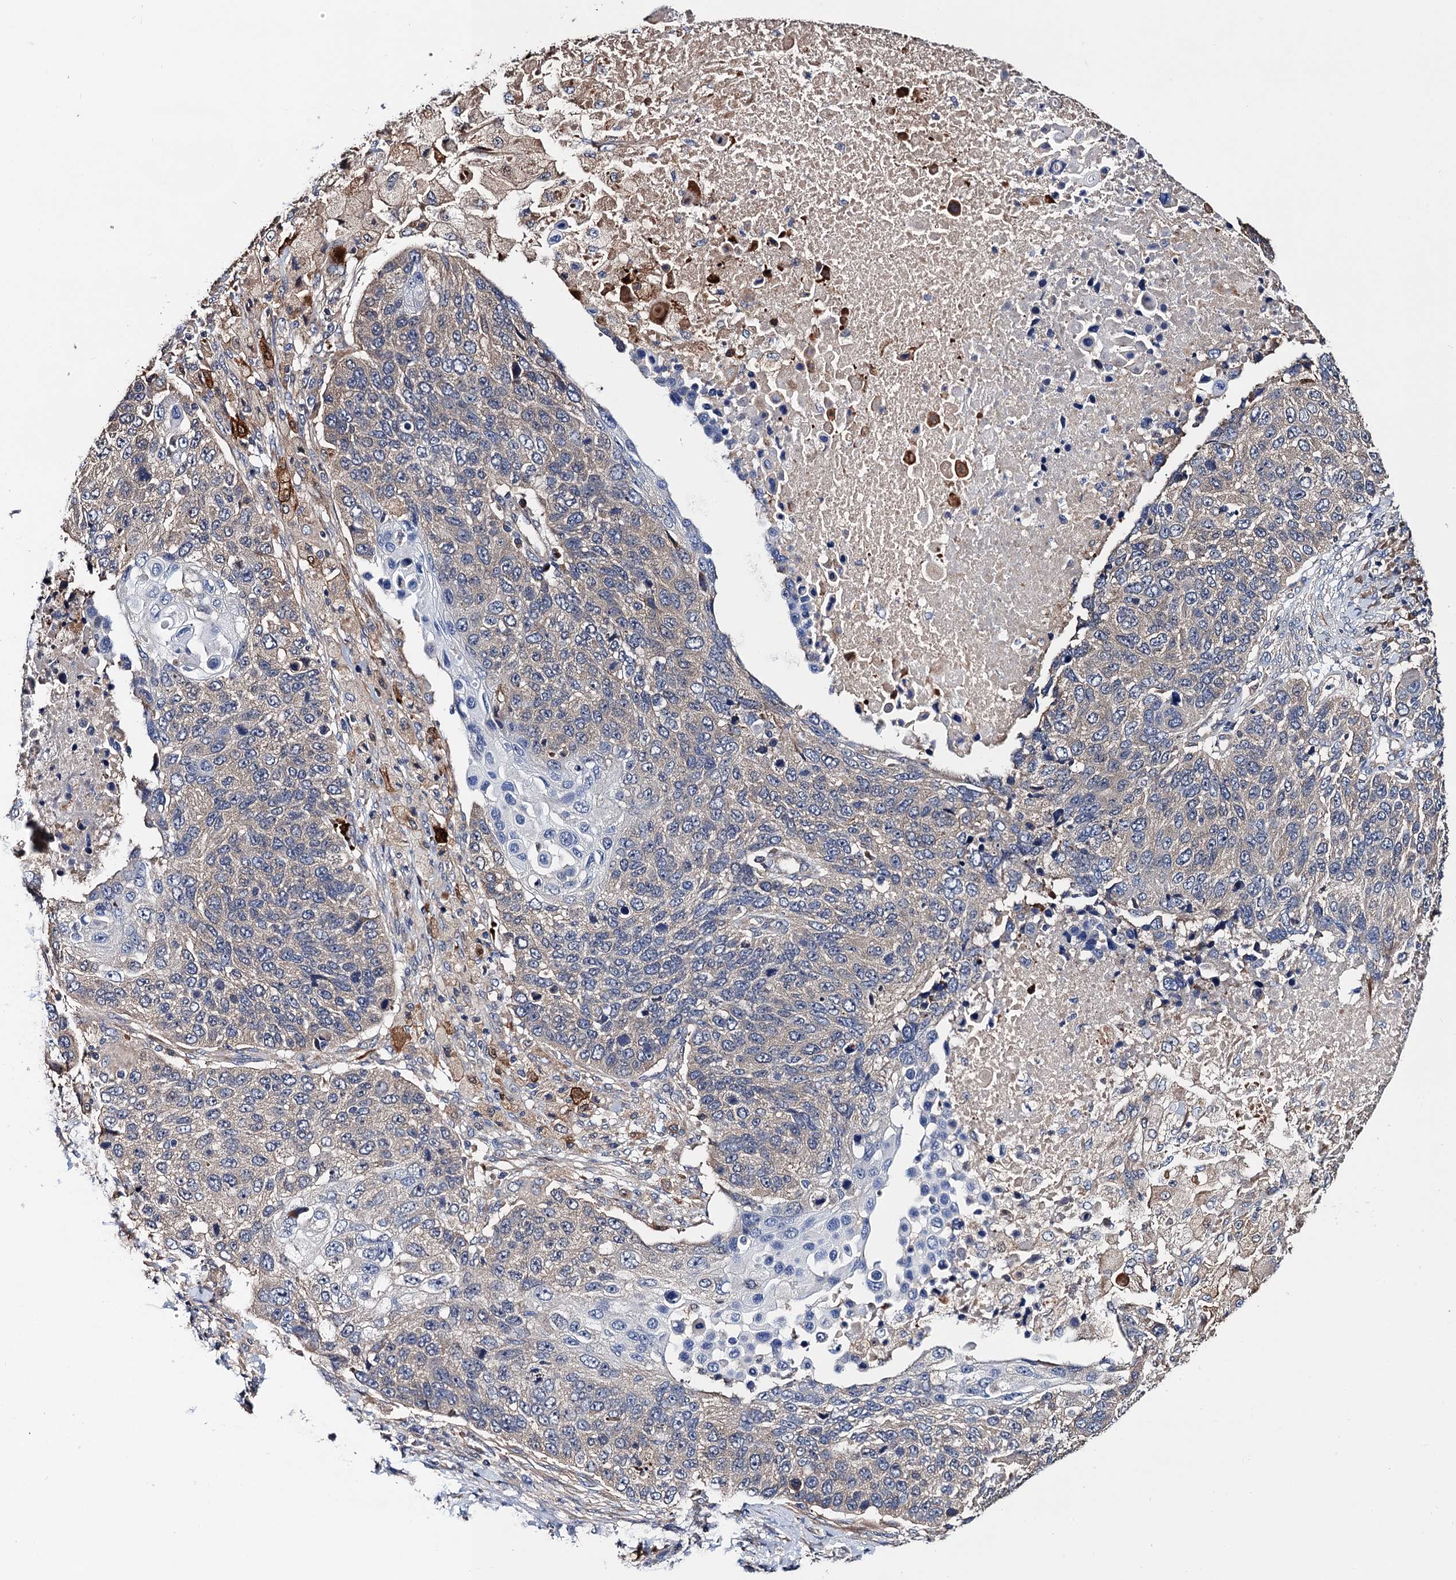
{"staining": {"intensity": "weak", "quantity": "<25%", "location": "cytoplasmic/membranous"}, "tissue": "lung cancer", "cell_type": "Tumor cells", "image_type": "cancer", "snomed": [{"axis": "morphology", "description": "Normal tissue, NOS"}, {"axis": "morphology", "description": "Squamous cell carcinoma, NOS"}, {"axis": "topography", "description": "Lymph node"}, {"axis": "topography", "description": "Lung"}], "caption": "Tumor cells show no significant positivity in lung cancer.", "gene": "TRMT112", "patient": {"sex": "male", "age": 66}}